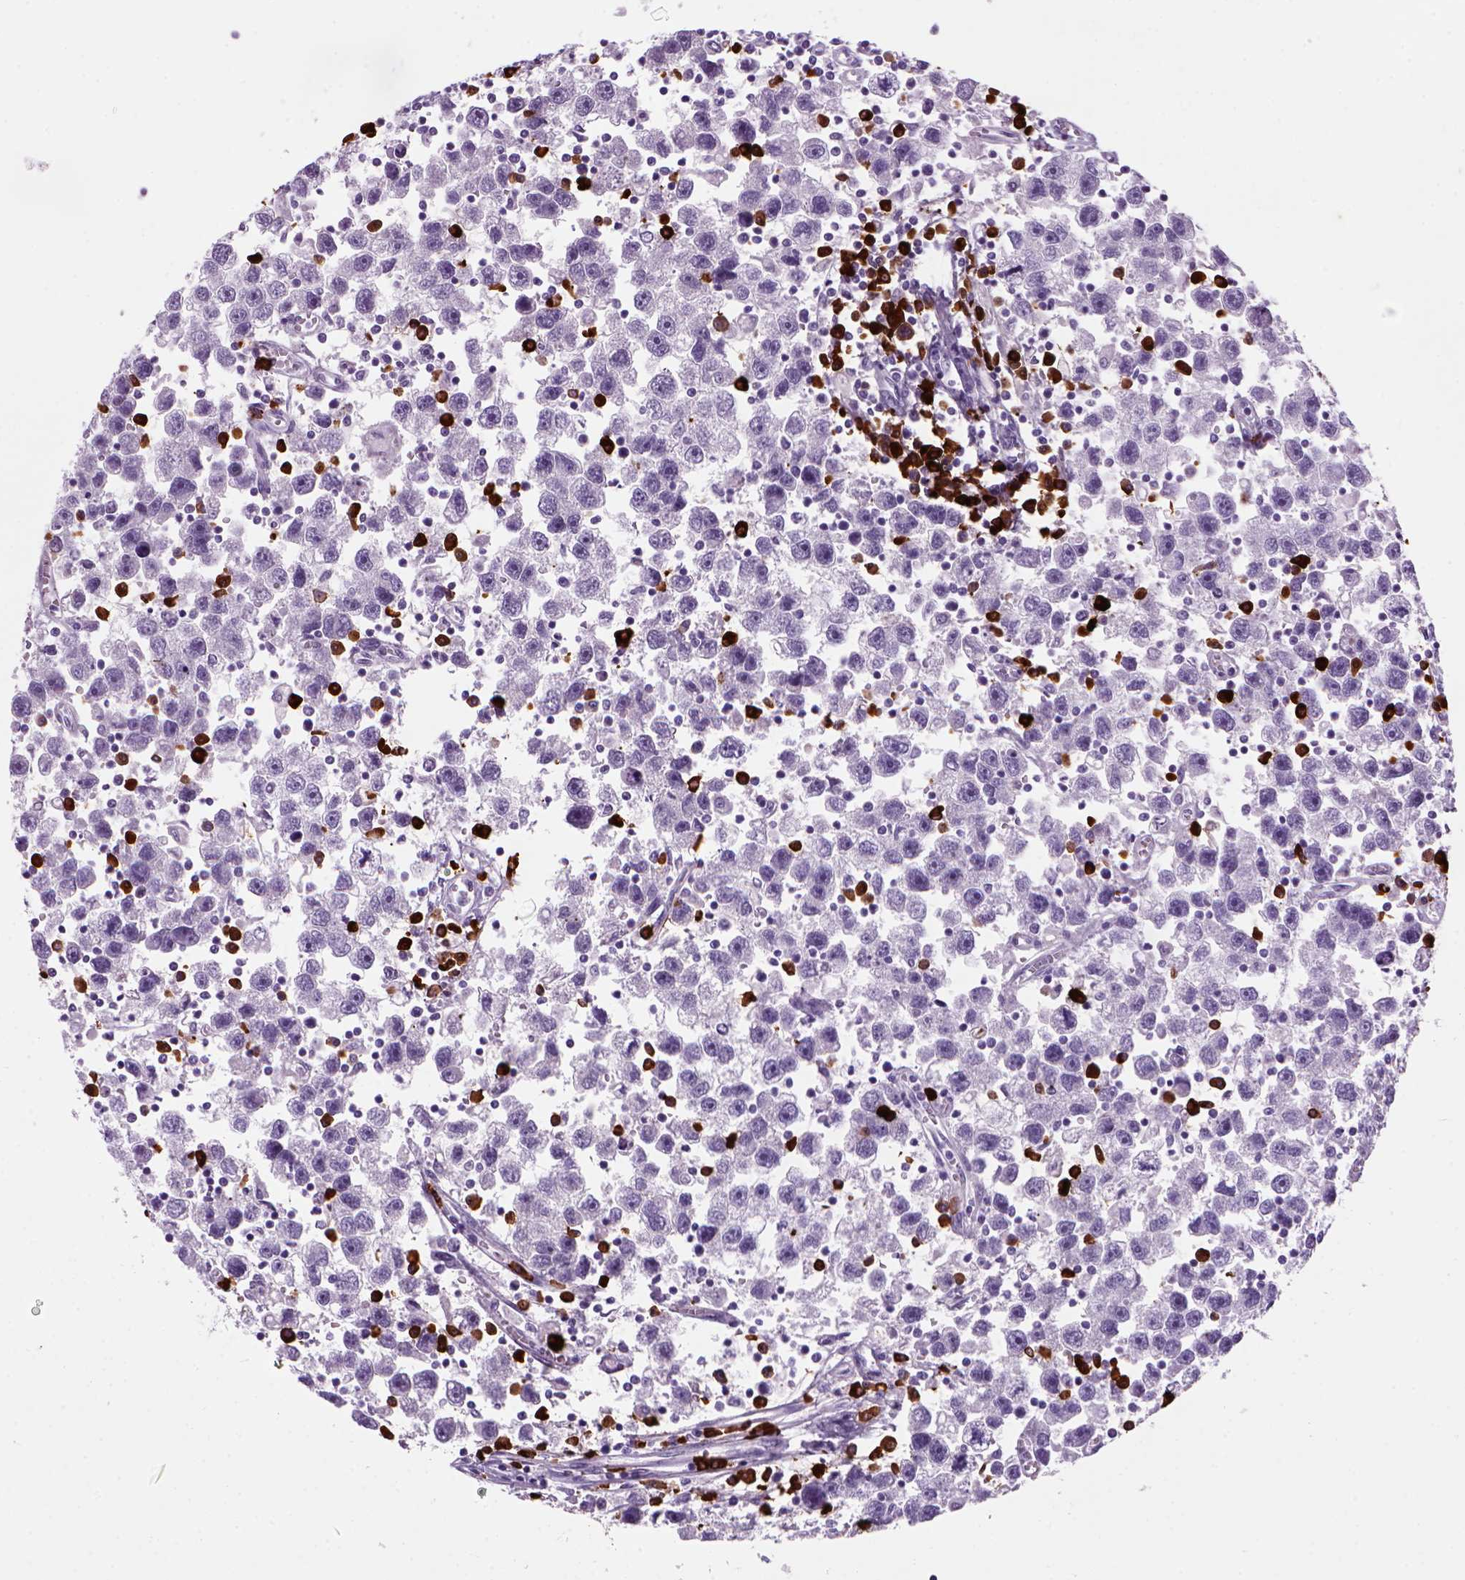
{"staining": {"intensity": "negative", "quantity": "none", "location": "none"}, "tissue": "testis cancer", "cell_type": "Tumor cells", "image_type": "cancer", "snomed": [{"axis": "morphology", "description": "Seminoma, NOS"}, {"axis": "topography", "description": "Testis"}], "caption": "Human testis cancer stained for a protein using immunohistochemistry (IHC) exhibits no expression in tumor cells.", "gene": "MZB1", "patient": {"sex": "male", "age": 30}}